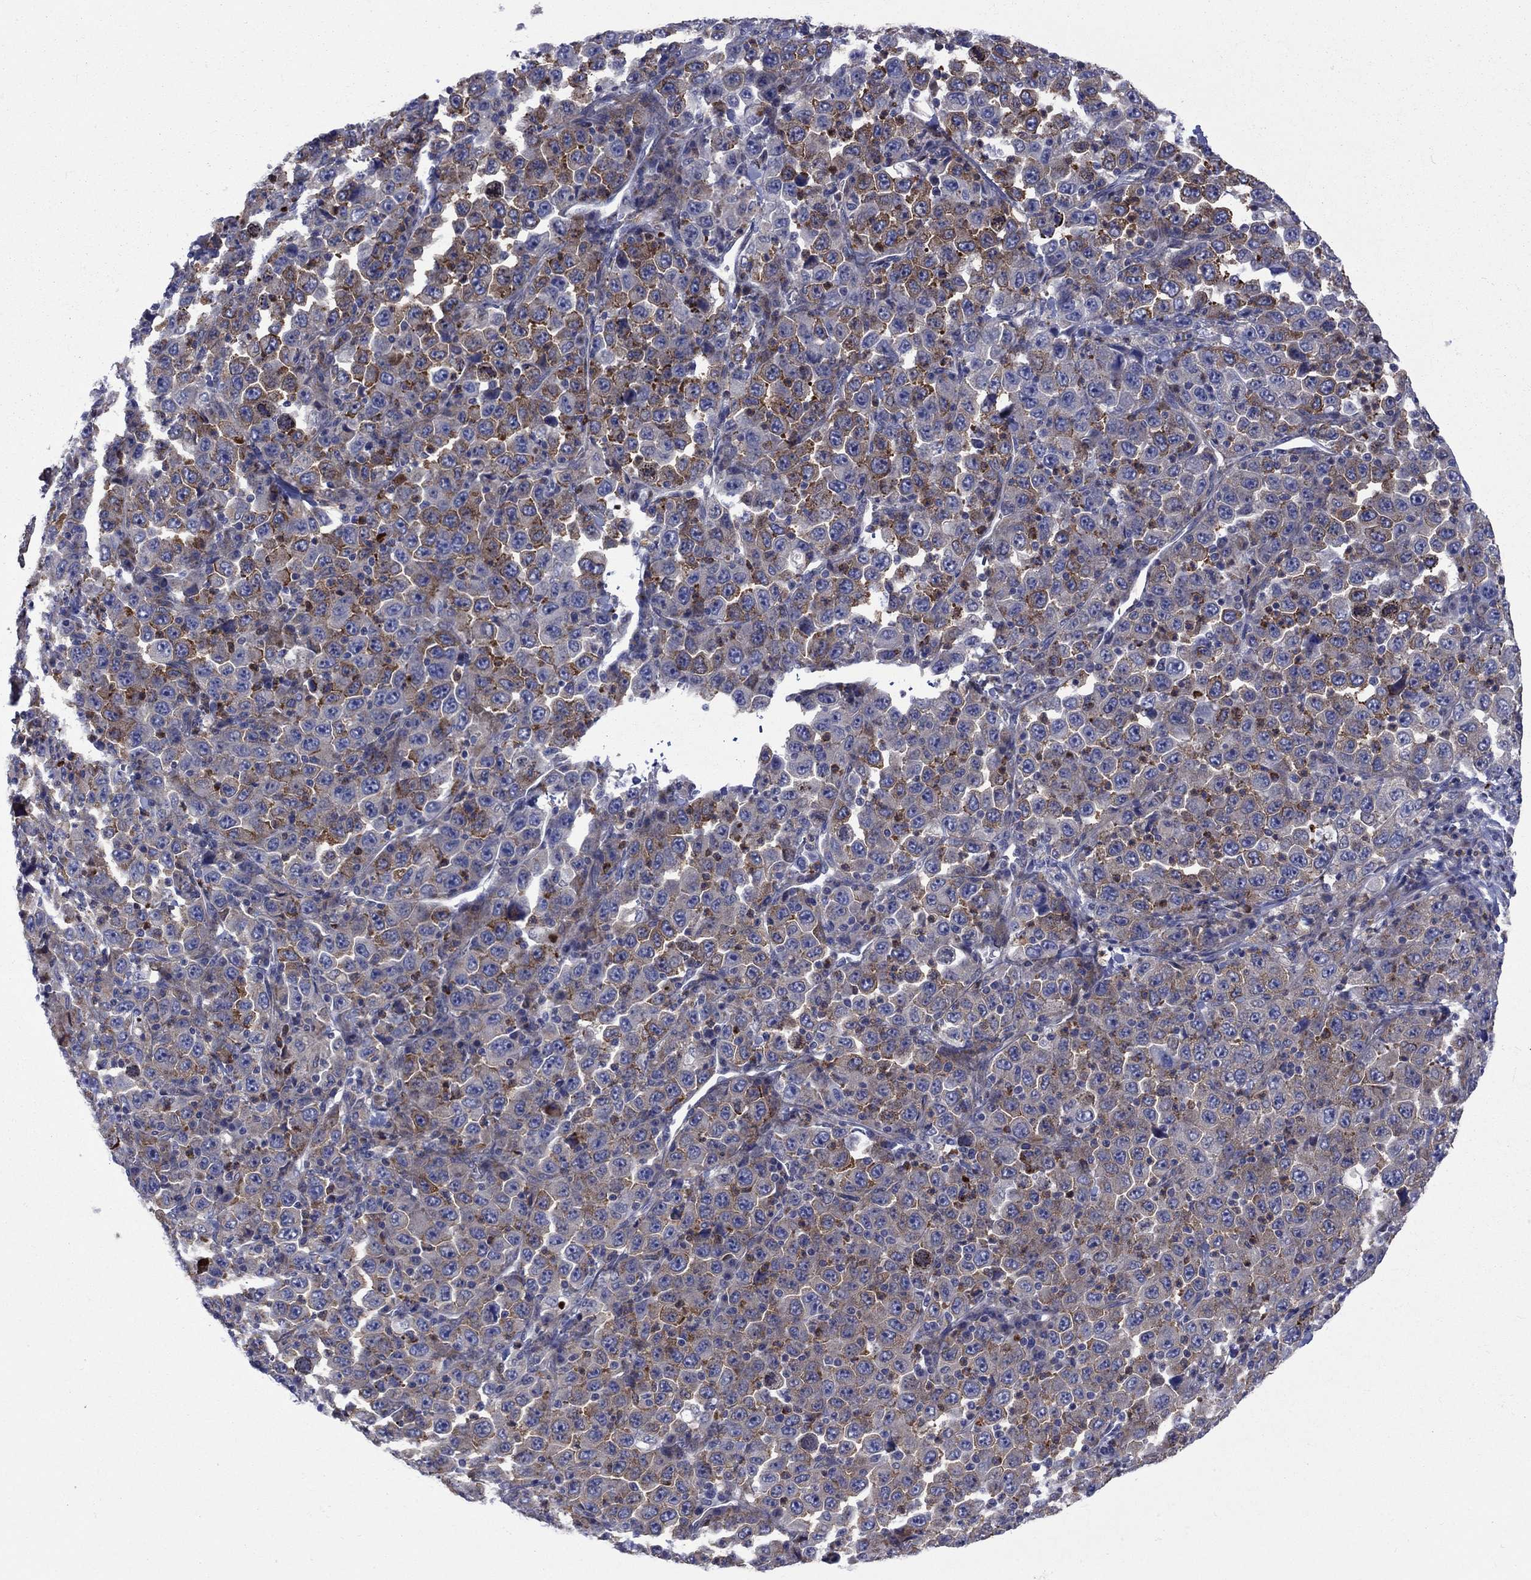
{"staining": {"intensity": "moderate", "quantity": "25%-75%", "location": "cytoplasmic/membranous"}, "tissue": "stomach cancer", "cell_type": "Tumor cells", "image_type": "cancer", "snomed": [{"axis": "morphology", "description": "Normal tissue, NOS"}, {"axis": "morphology", "description": "Adenocarcinoma, NOS"}, {"axis": "topography", "description": "Stomach, upper"}, {"axis": "topography", "description": "Stomach"}], "caption": "Moderate cytoplasmic/membranous staining is present in about 25%-75% of tumor cells in stomach adenocarcinoma.", "gene": "GPR155", "patient": {"sex": "male", "age": 59}}